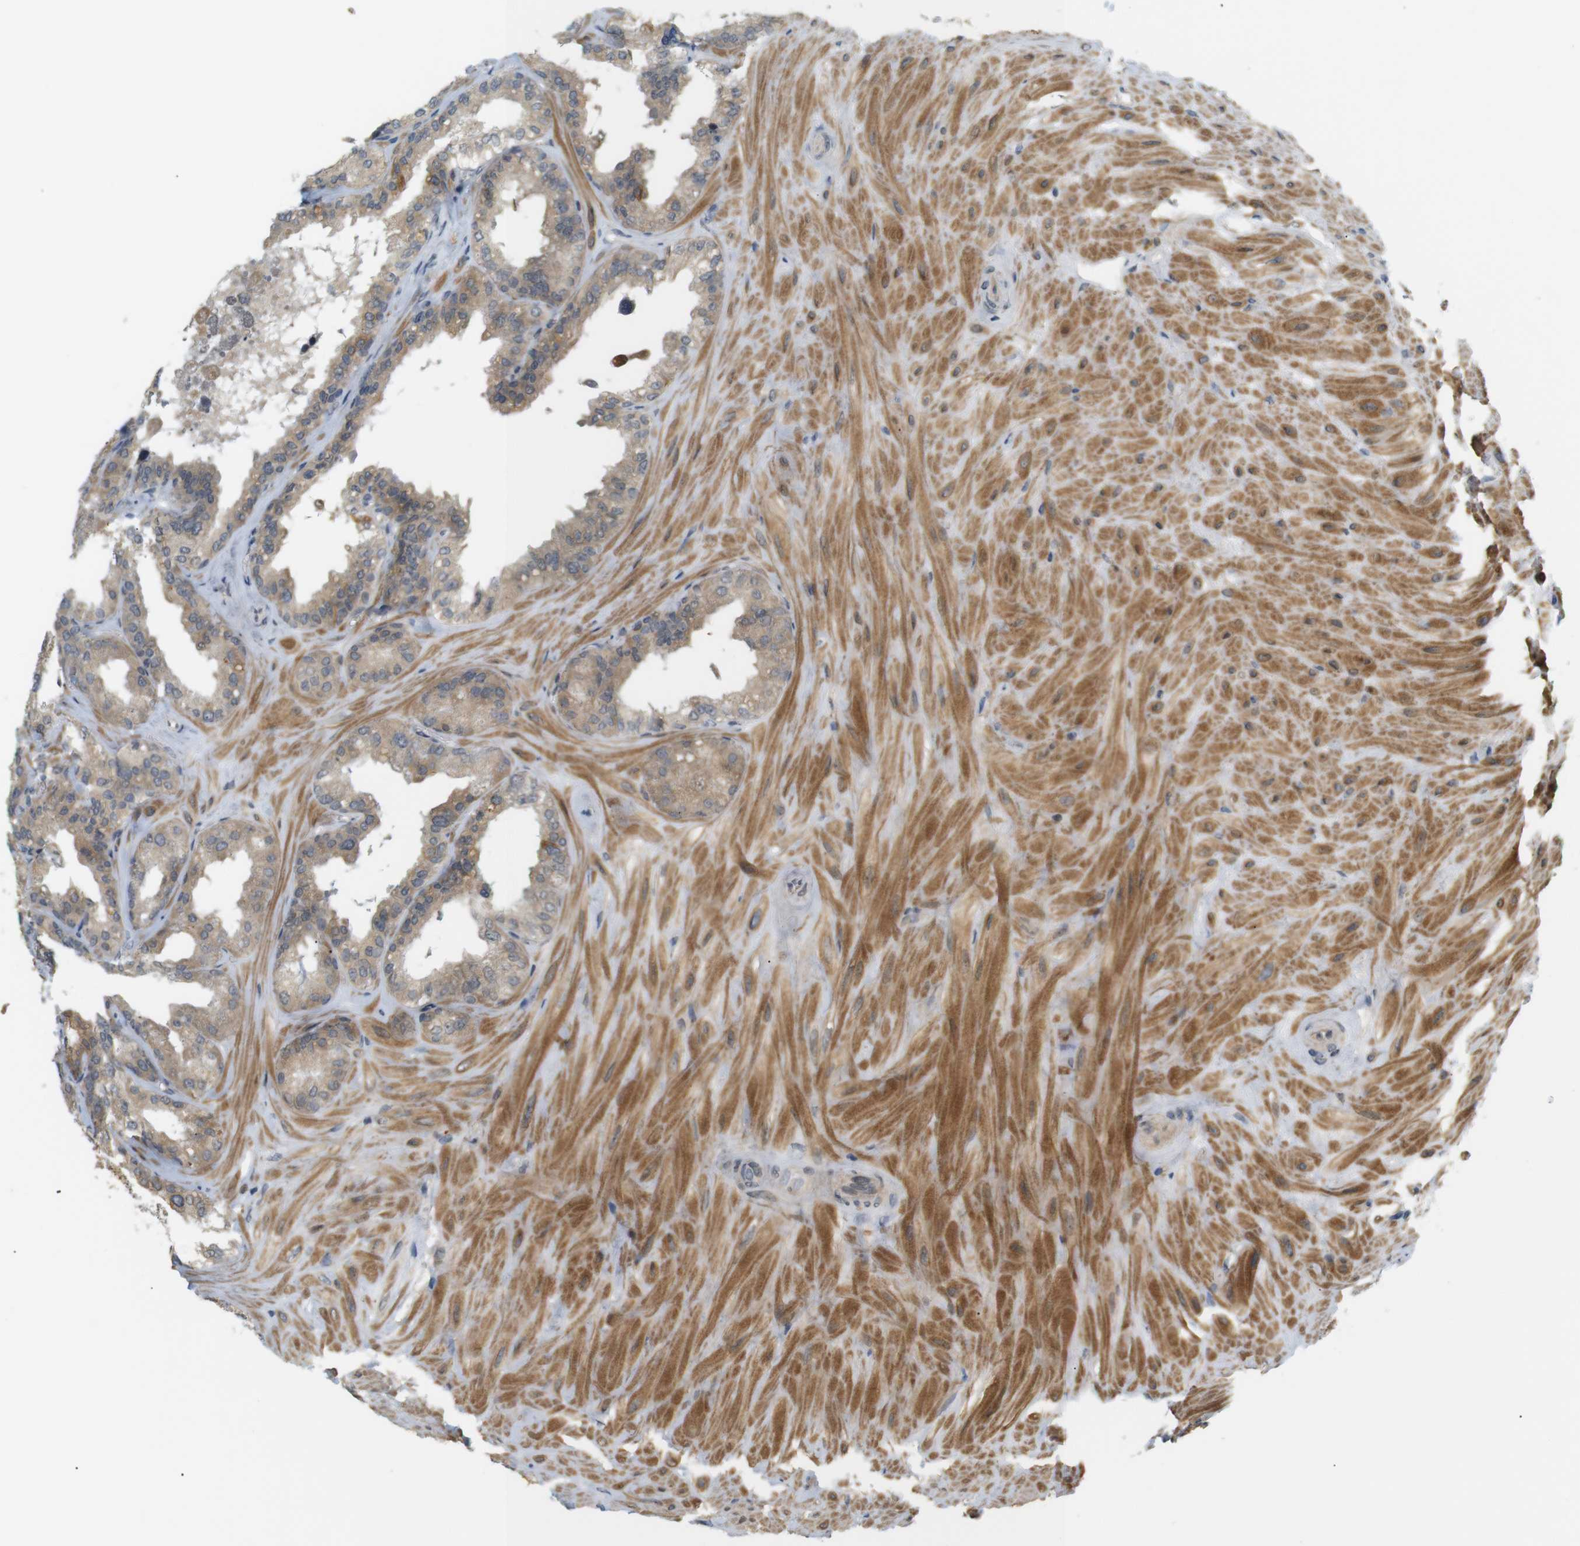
{"staining": {"intensity": "weak", "quantity": ">75%", "location": "cytoplasmic/membranous"}, "tissue": "seminal vesicle", "cell_type": "Glandular cells", "image_type": "normal", "snomed": [{"axis": "morphology", "description": "Normal tissue, NOS"}, {"axis": "topography", "description": "Prostate"}, {"axis": "topography", "description": "Seminal veicle"}], "caption": "The immunohistochemical stain labels weak cytoplasmic/membranous positivity in glandular cells of normal seminal vesicle.", "gene": "SOCS6", "patient": {"sex": "male", "age": 51}}